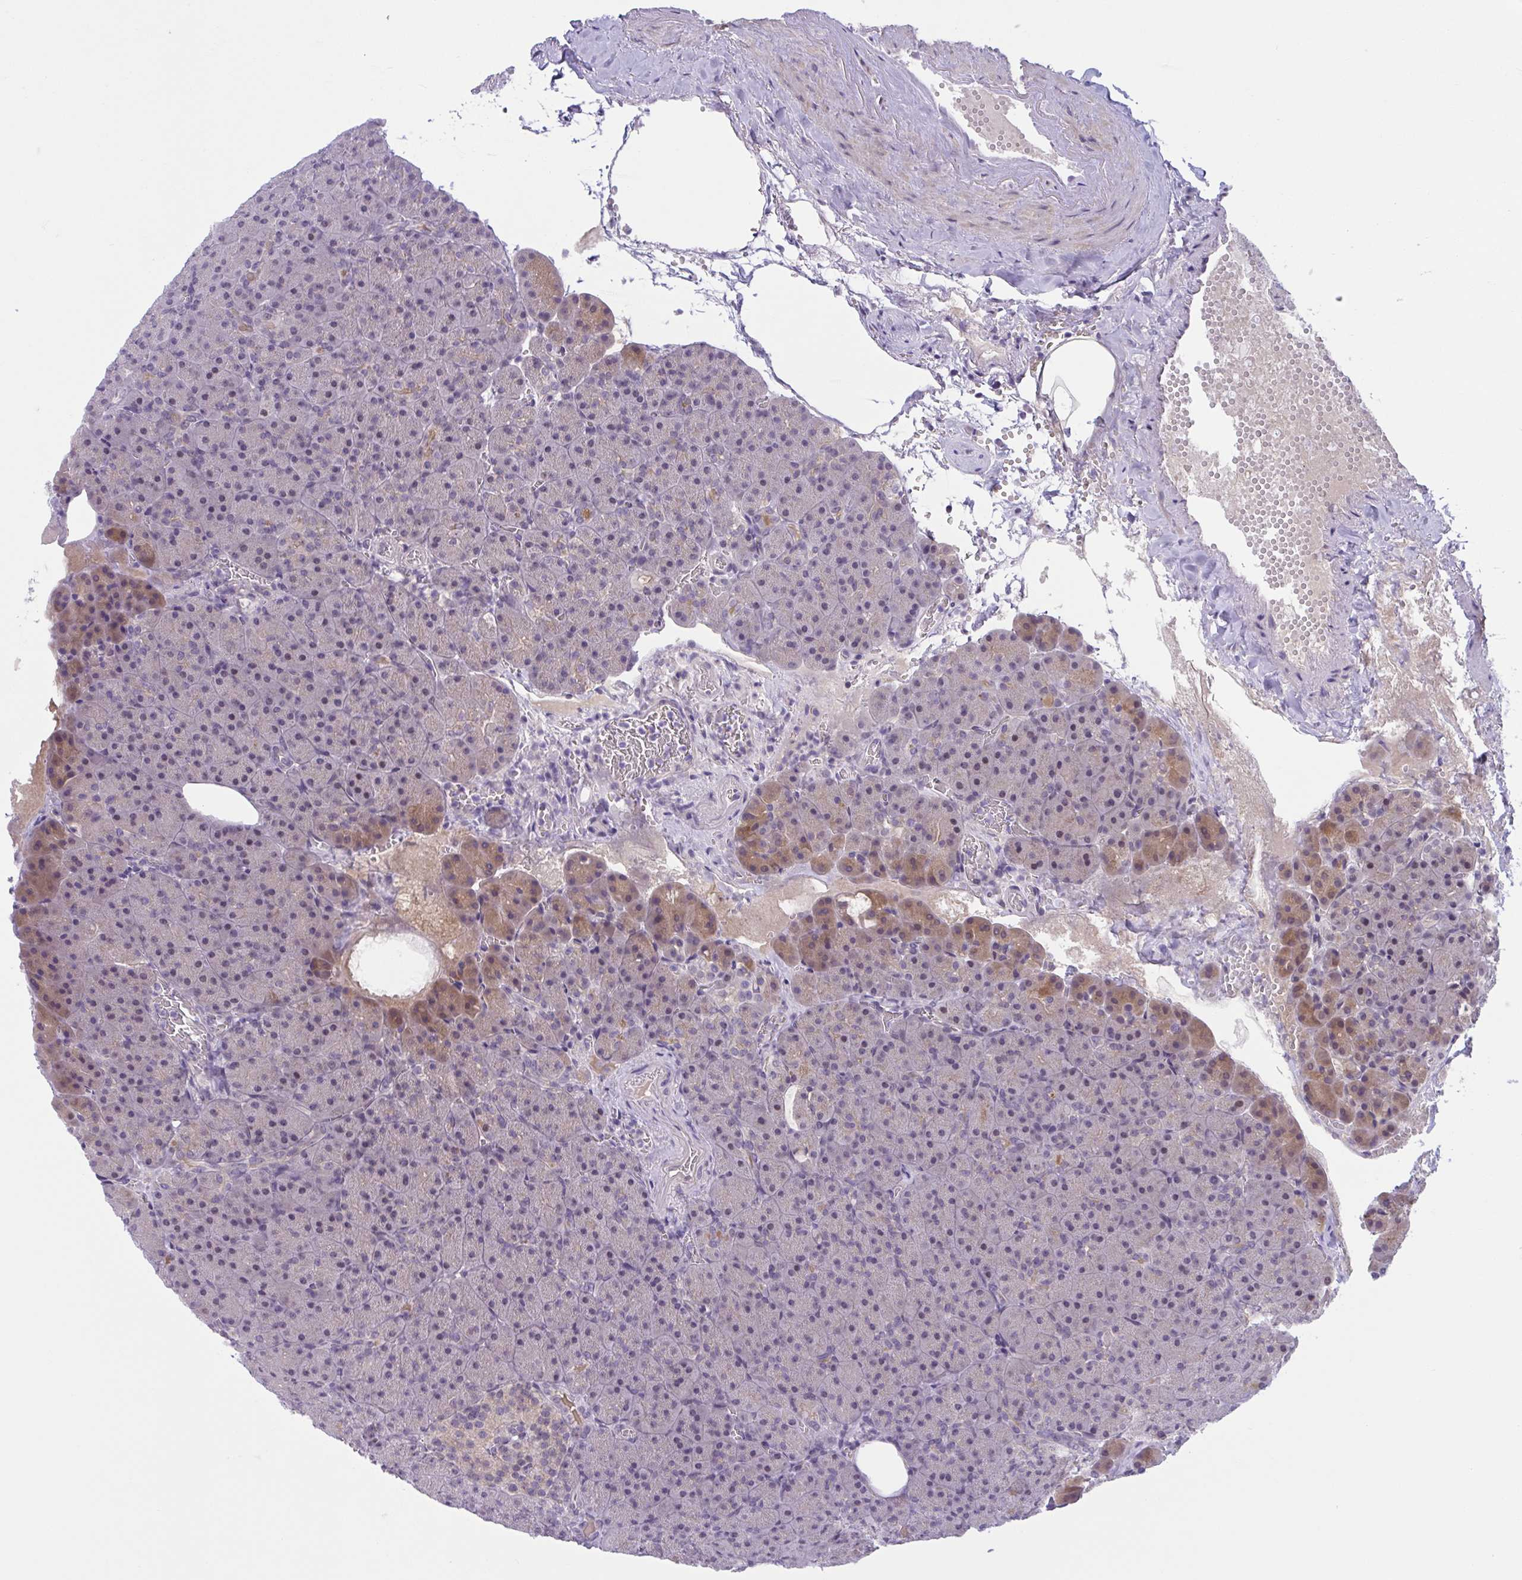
{"staining": {"intensity": "moderate", "quantity": "<25%", "location": "cytoplasmic/membranous"}, "tissue": "pancreas", "cell_type": "Exocrine glandular cells", "image_type": "normal", "snomed": [{"axis": "morphology", "description": "Normal tissue, NOS"}, {"axis": "topography", "description": "Pancreas"}], "caption": "Unremarkable pancreas displays moderate cytoplasmic/membranous positivity in about <25% of exocrine glandular cells (DAB = brown stain, brightfield microscopy at high magnification)..", "gene": "TTC7B", "patient": {"sex": "female", "age": 74}}